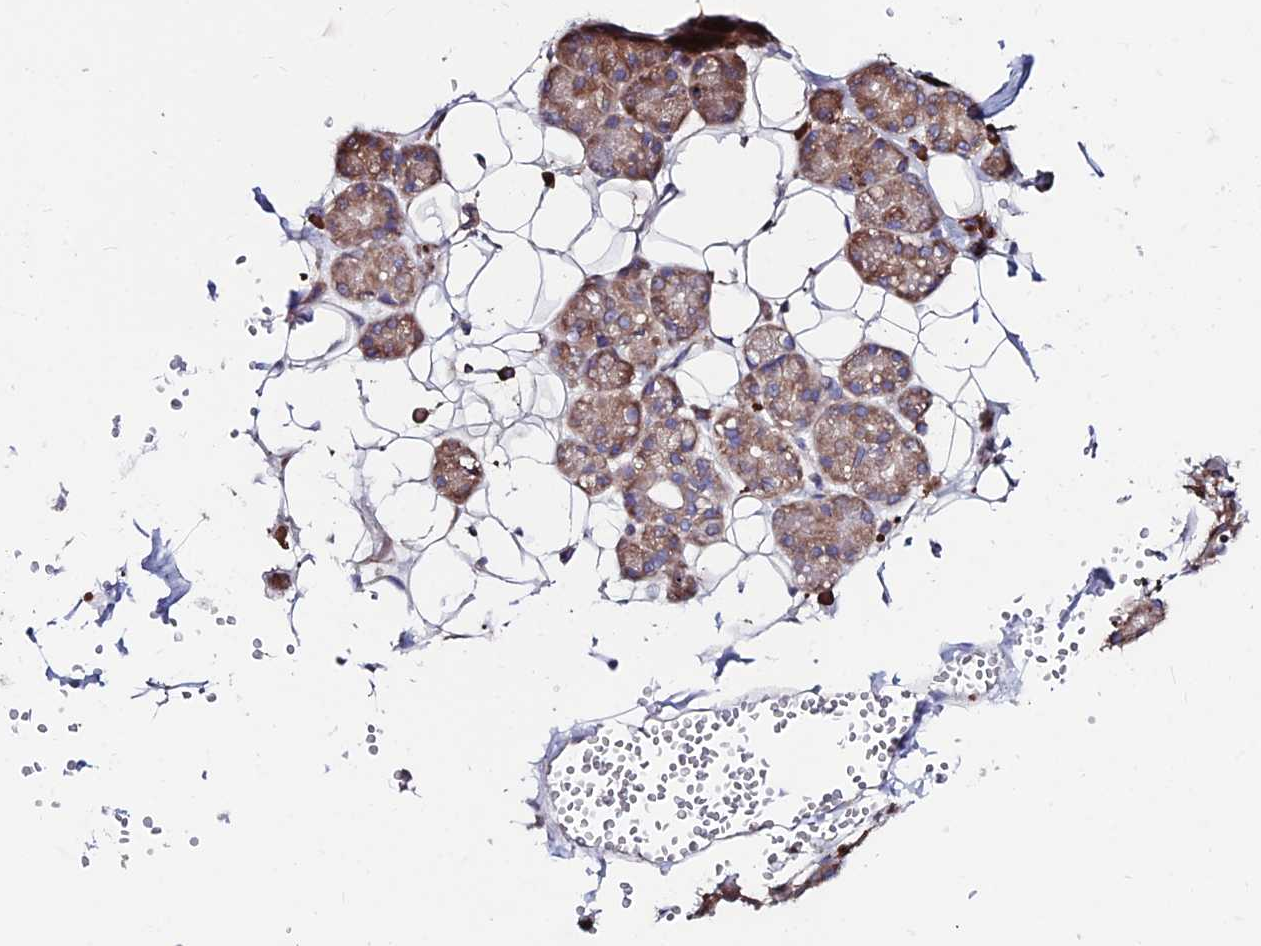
{"staining": {"intensity": "moderate", "quantity": "<25%", "location": "cytoplasmic/membranous"}, "tissue": "salivary gland", "cell_type": "Glandular cells", "image_type": "normal", "snomed": [{"axis": "morphology", "description": "Normal tissue, NOS"}, {"axis": "topography", "description": "Salivary gland"}], "caption": "High-magnification brightfield microscopy of normal salivary gland stained with DAB (brown) and counterstained with hematoxylin (blue). glandular cells exhibit moderate cytoplasmic/membranous expression is seen in about<25% of cells.", "gene": "EIF3K", "patient": {"sex": "male", "age": 63}}